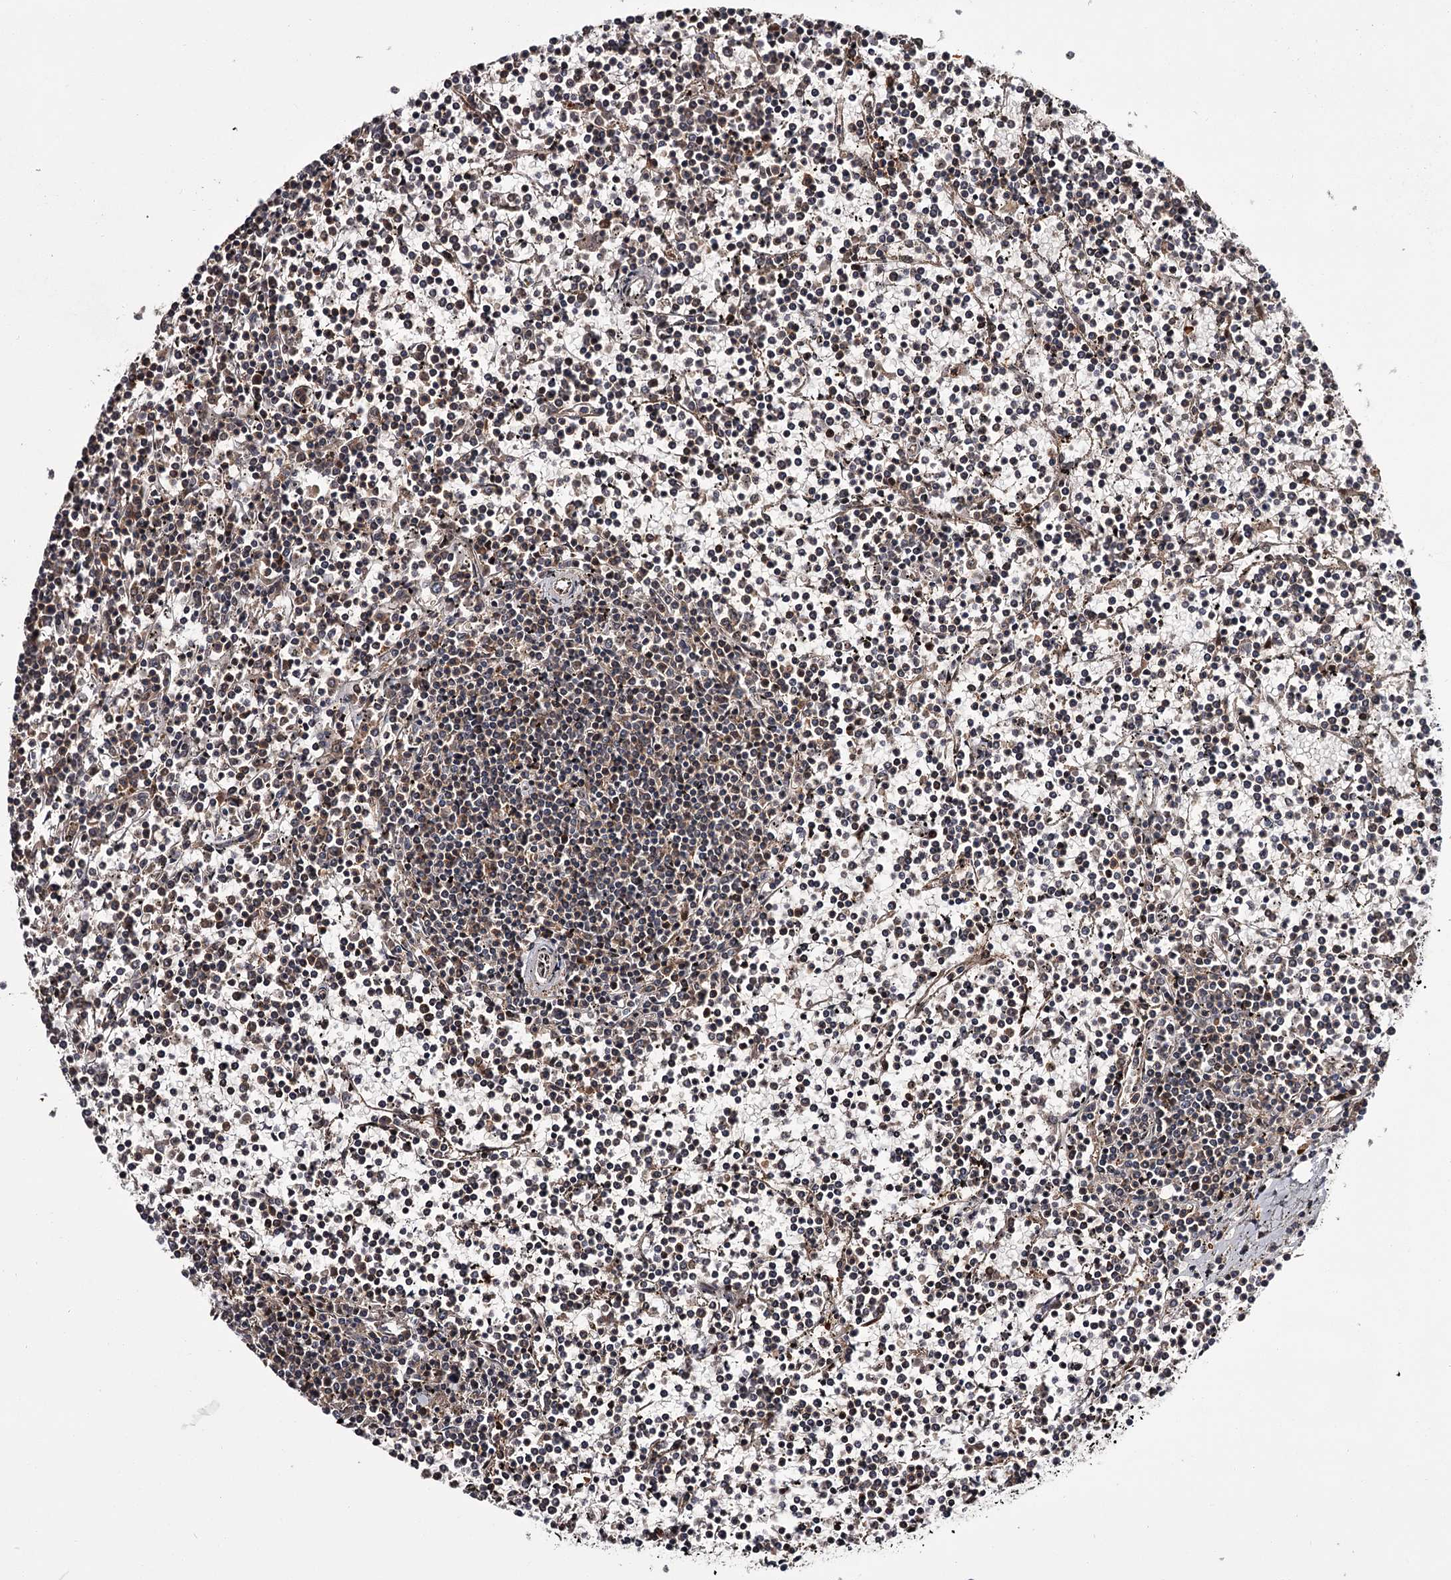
{"staining": {"intensity": "weak", "quantity": "<25%", "location": "cytoplasmic/membranous"}, "tissue": "lymphoma", "cell_type": "Tumor cells", "image_type": "cancer", "snomed": [{"axis": "morphology", "description": "Malignant lymphoma, non-Hodgkin's type, Low grade"}, {"axis": "topography", "description": "Spleen"}], "caption": "Immunohistochemistry of low-grade malignant lymphoma, non-Hodgkin's type shows no expression in tumor cells.", "gene": "DAO", "patient": {"sex": "female", "age": 19}}